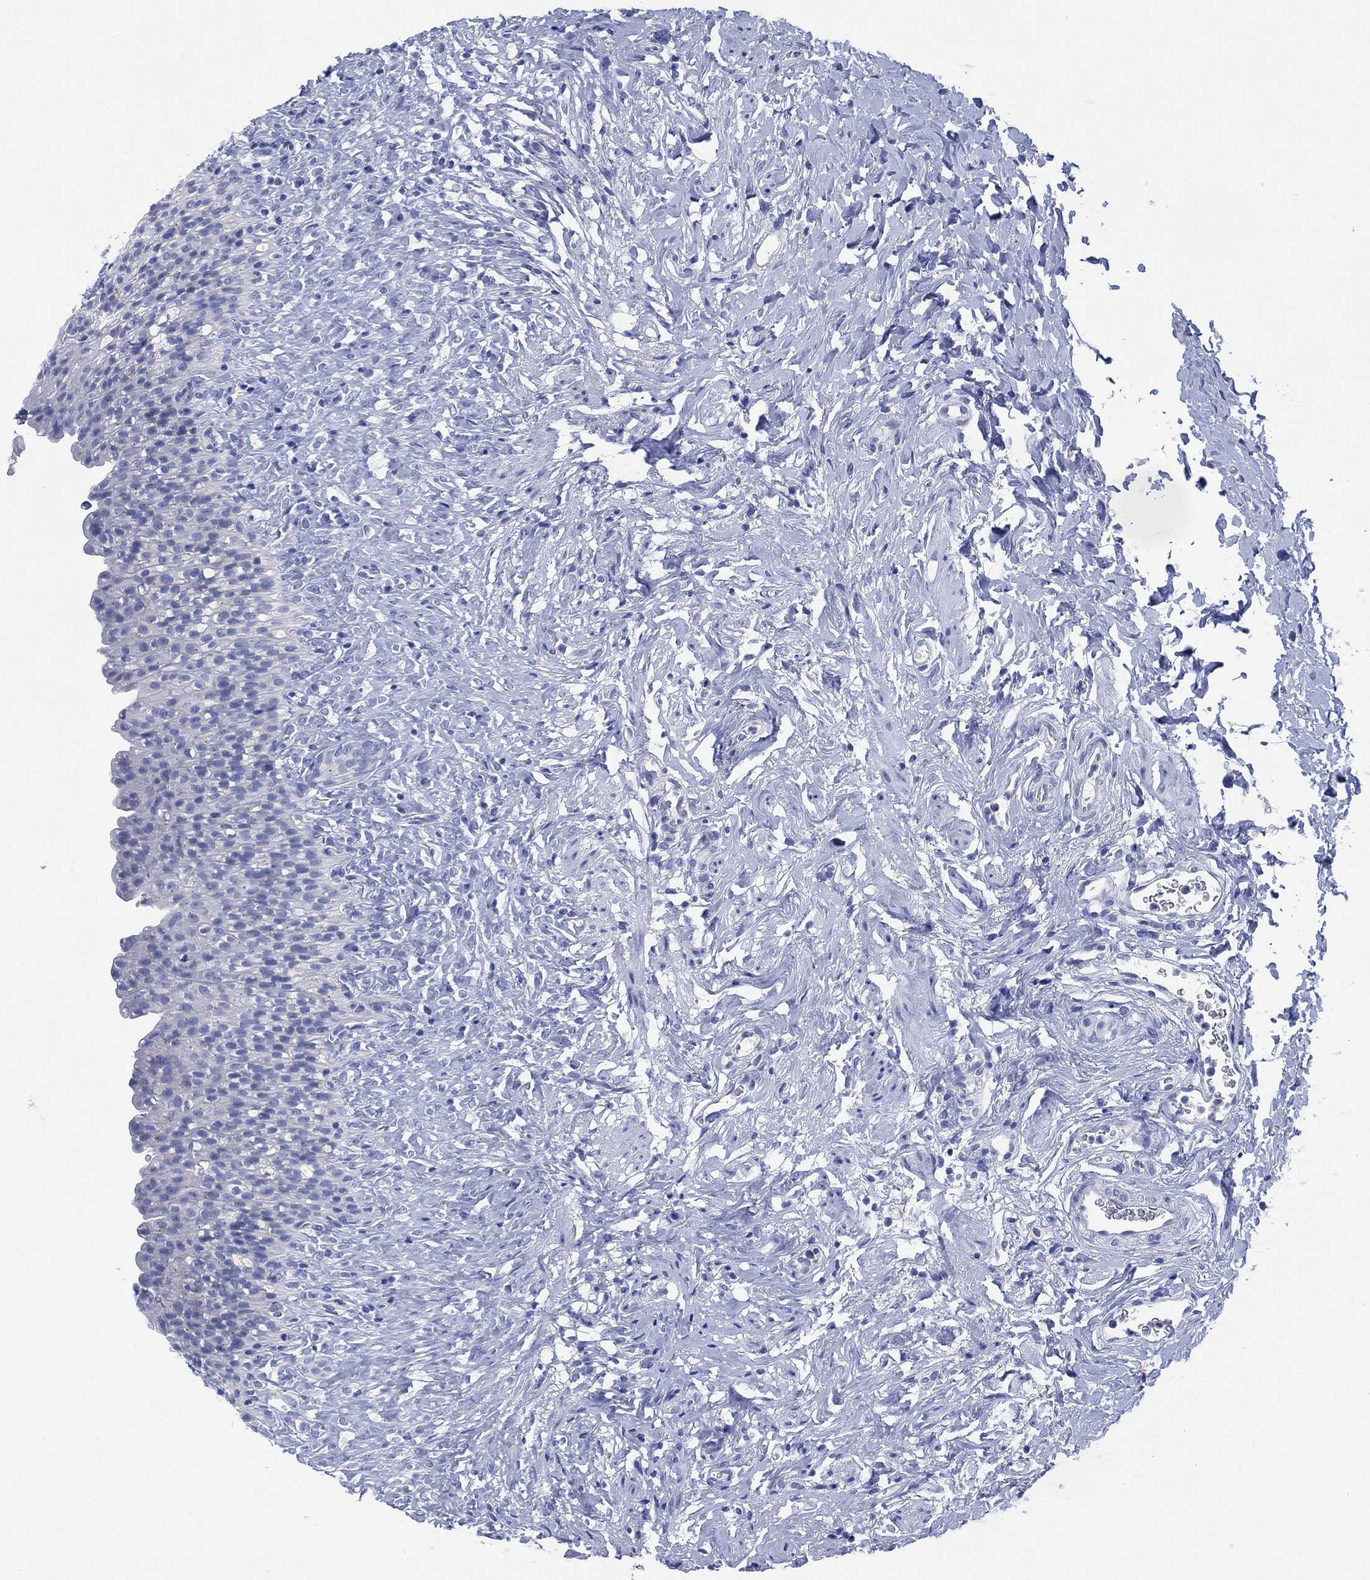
{"staining": {"intensity": "negative", "quantity": "none", "location": "none"}, "tissue": "urinary bladder", "cell_type": "Urothelial cells", "image_type": "normal", "snomed": [{"axis": "morphology", "description": "Normal tissue, NOS"}, {"axis": "topography", "description": "Urinary bladder"}], "caption": "Immunohistochemical staining of normal human urinary bladder reveals no significant staining in urothelial cells.", "gene": "CHRNA3", "patient": {"sex": "male", "age": 76}}